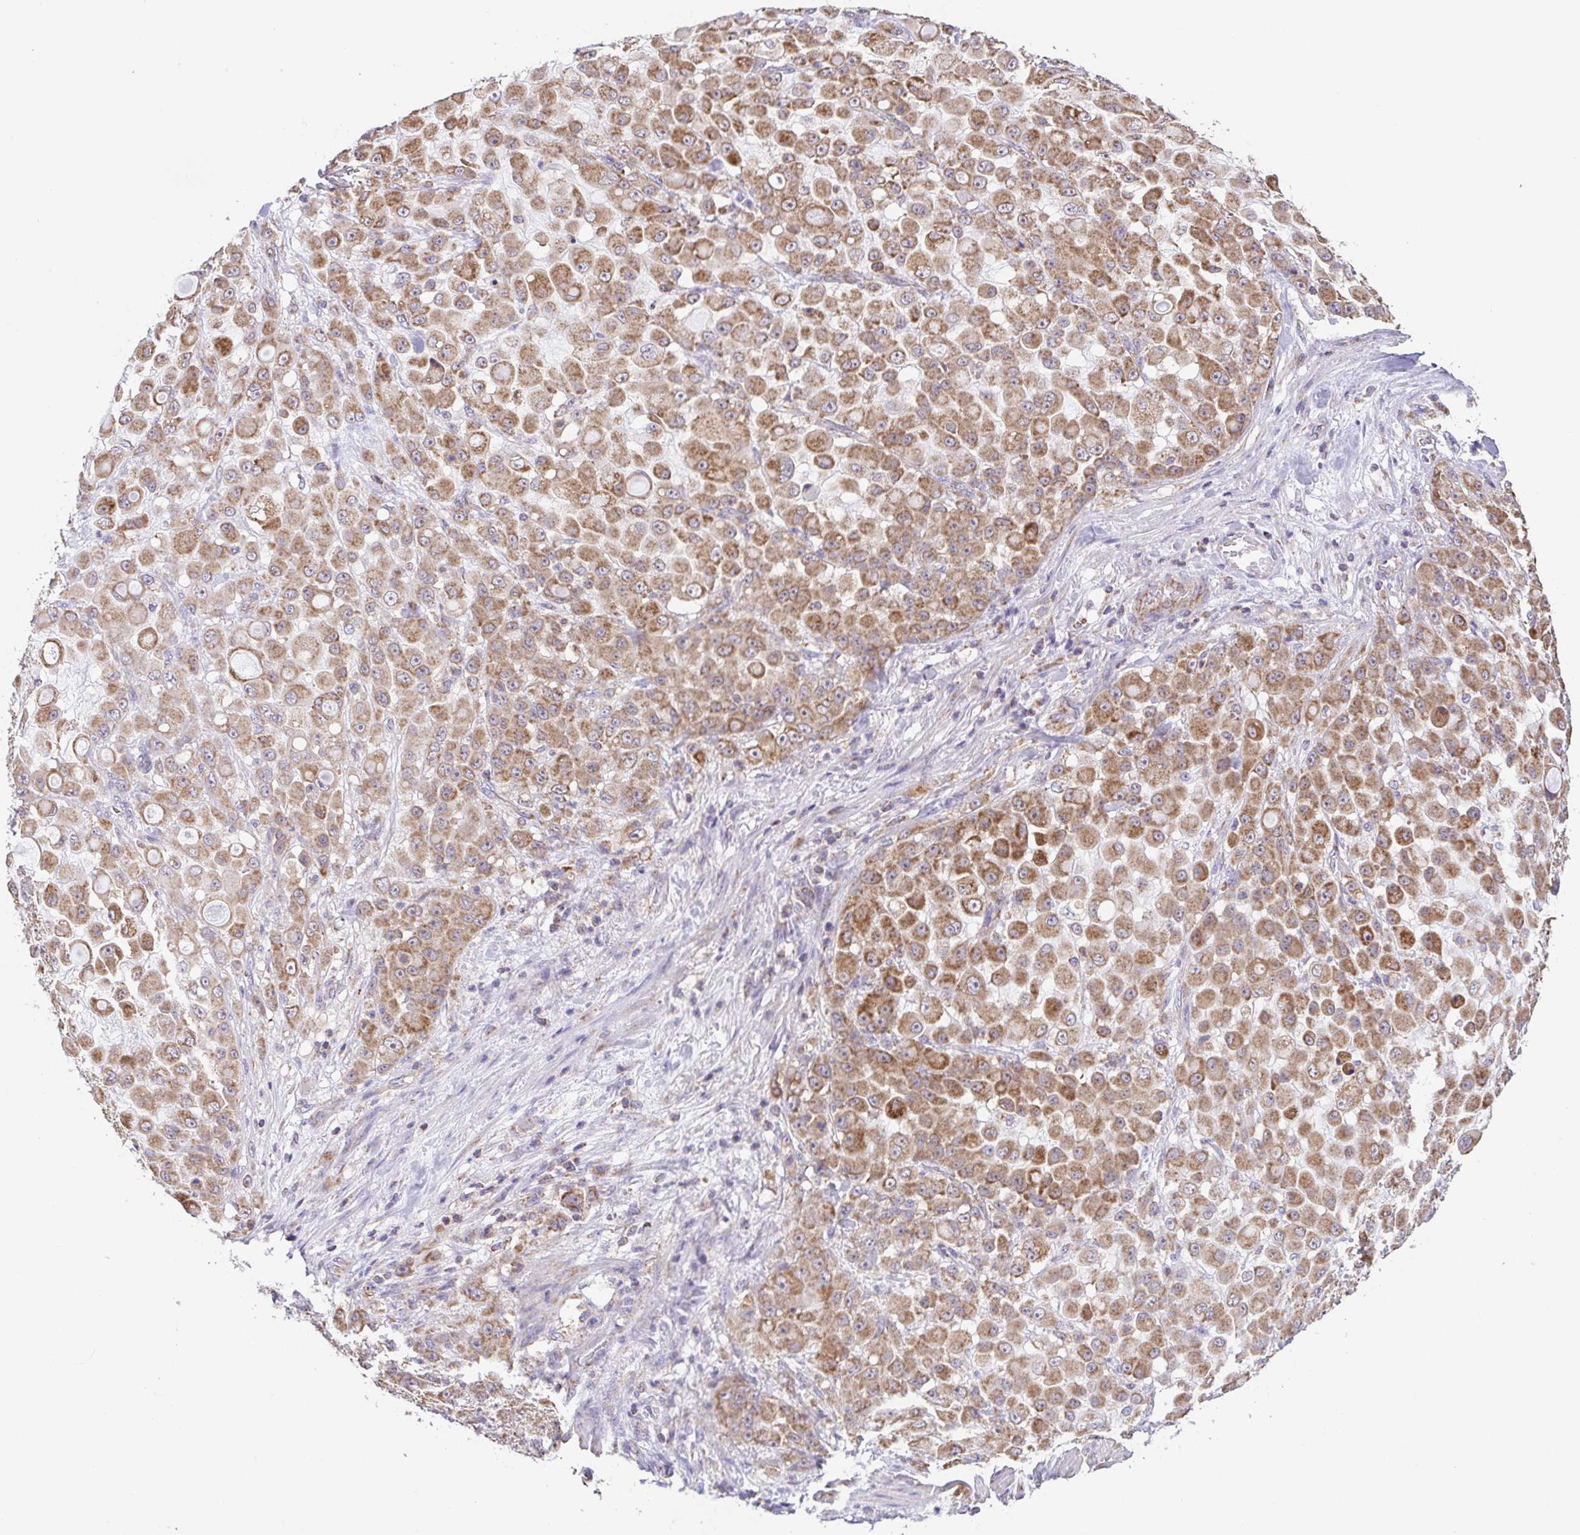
{"staining": {"intensity": "moderate", "quantity": ">75%", "location": "cytoplasmic/membranous"}, "tissue": "stomach cancer", "cell_type": "Tumor cells", "image_type": "cancer", "snomed": [{"axis": "morphology", "description": "Adenocarcinoma, NOS"}, {"axis": "topography", "description": "Stomach"}], "caption": "There is medium levels of moderate cytoplasmic/membranous expression in tumor cells of stomach cancer, as demonstrated by immunohistochemical staining (brown color).", "gene": "GINM1", "patient": {"sex": "female", "age": 76}}